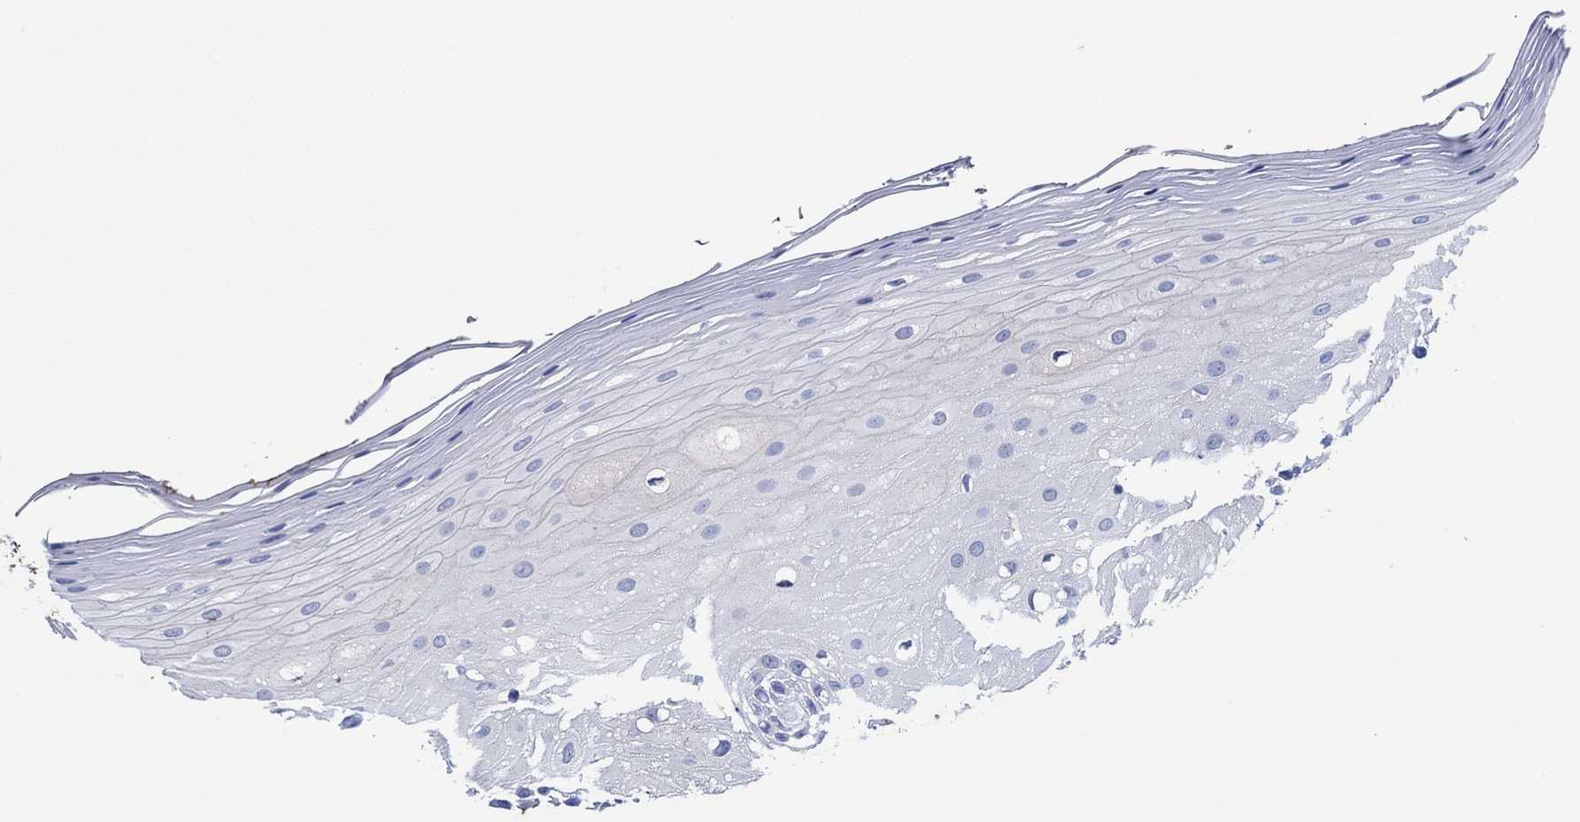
{"staining": {"intensity": "negative", "quantity": "none", "location": "none"}, "tissue": "oral mucosa", "cell_type": "Squamous epithelial cells", "image_type": "normal", "snomed": [{"axis": "morphology", "description": "Normal tissue, NOS"}, {"axis": "morphology", "description": "Squamous cell carcinoma, NOS"}, {"axis": "topography", "description": "Oral tissue"}, {"axis": "topography", "description": "Head-Neck"}], "caption": "IHC micrograph of normal human oral mucosa stained for a protein (brown), which demonstrates no positivity in squamous epithelial cells.", "gene": "CPNE6", "patient": {"sex": "female", "age": 75}}